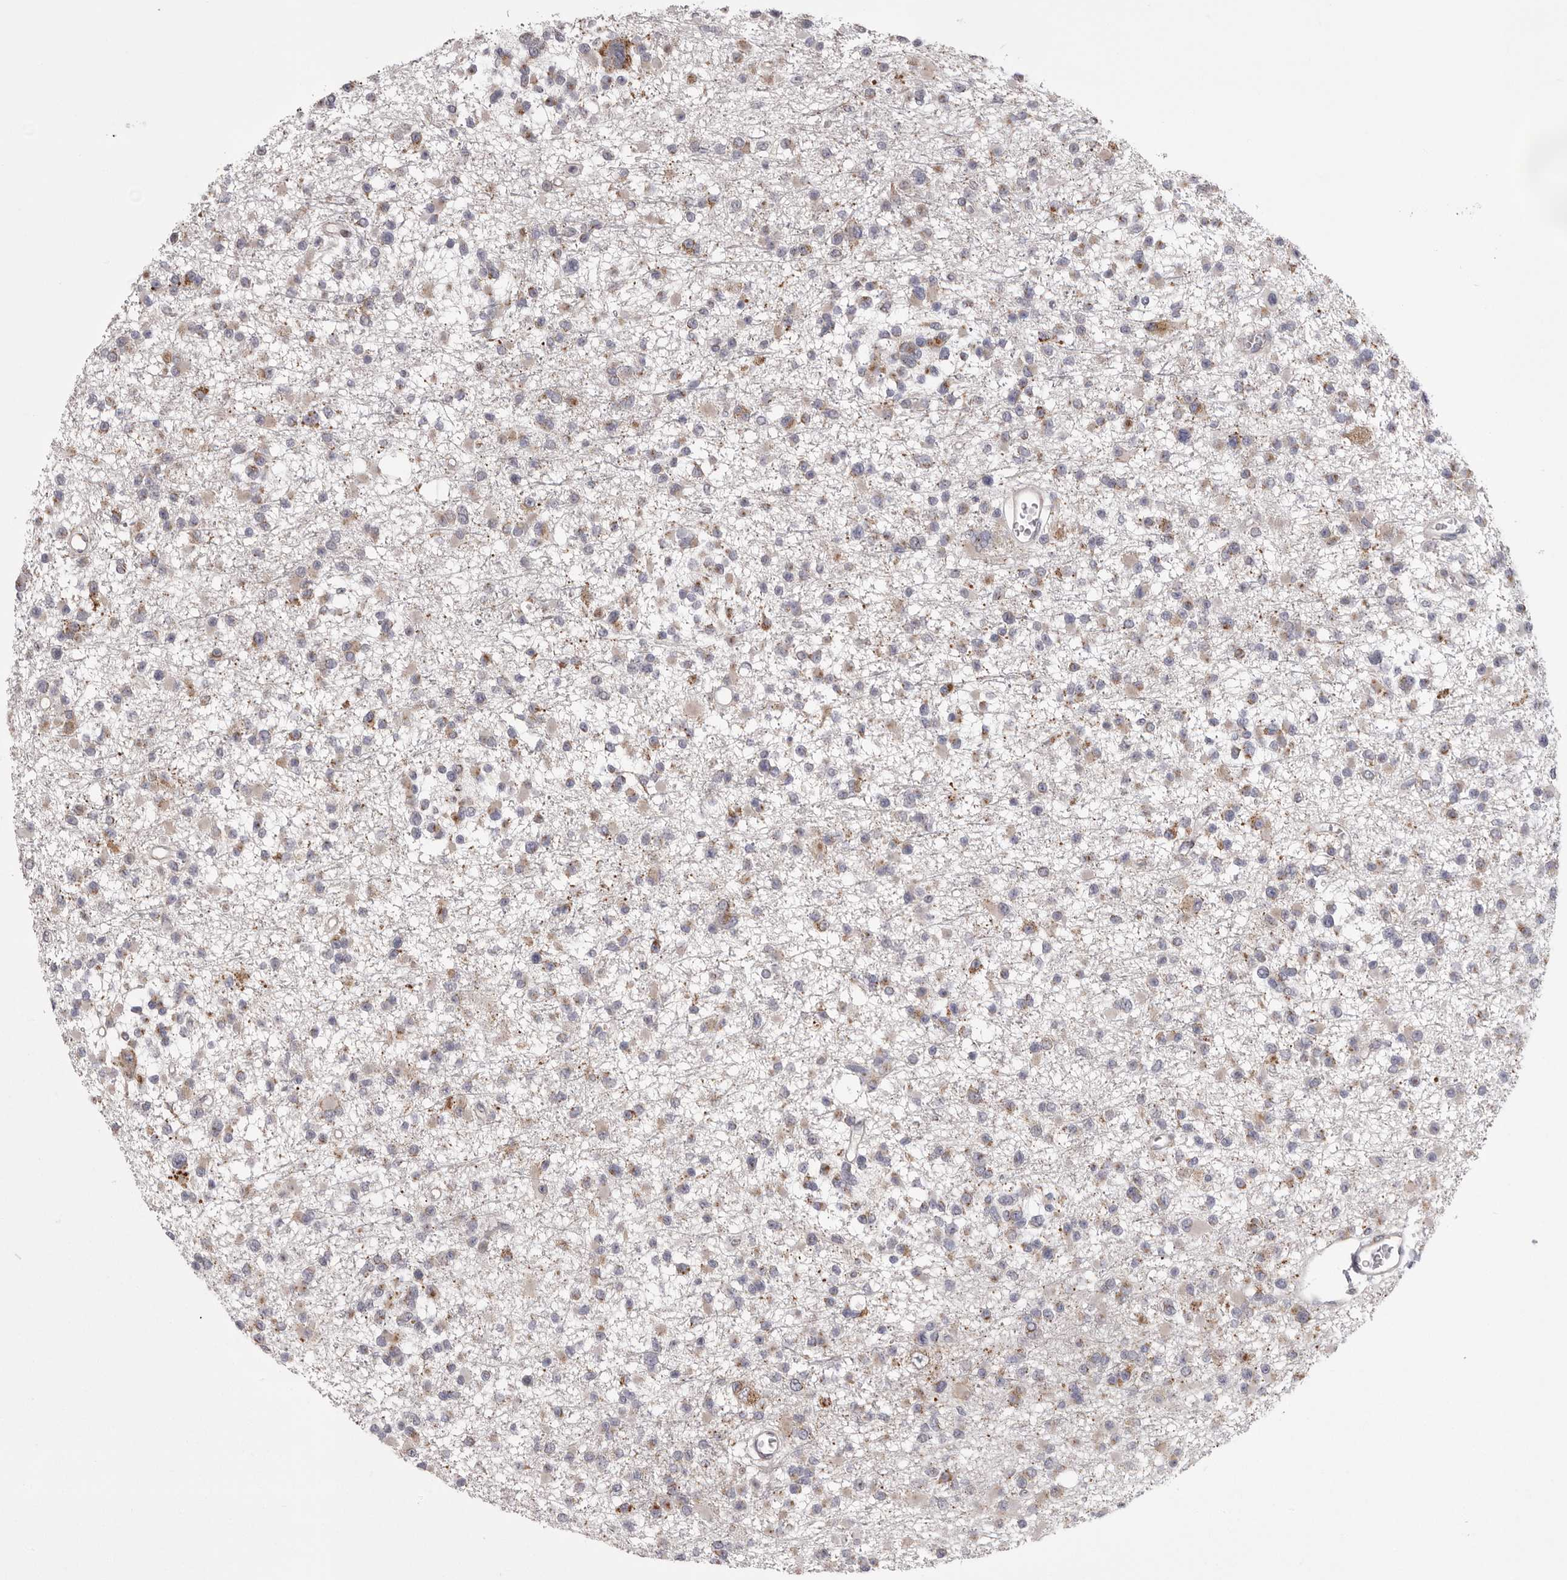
{"staining": {"intensity": "moderate", "quantity": ">75%", "location": "cytoplasmic/membranous"}, "tissue": "glioma", "cell_type": "Tumor cells", "image_type": "cancer", "snomed": [{"axis": "morphology", "description": "Glioma, malignant, Low grade"}, {"axis": "topography", "description": "Brain"}], "caption": "Protein staining exhibits moderate cytoplasmic/membranous expression in about >75% of tumor cells in malignant glioma (low-grade).", "gene": "WDR47", "patient": {"sex": "female", "age": 22}}